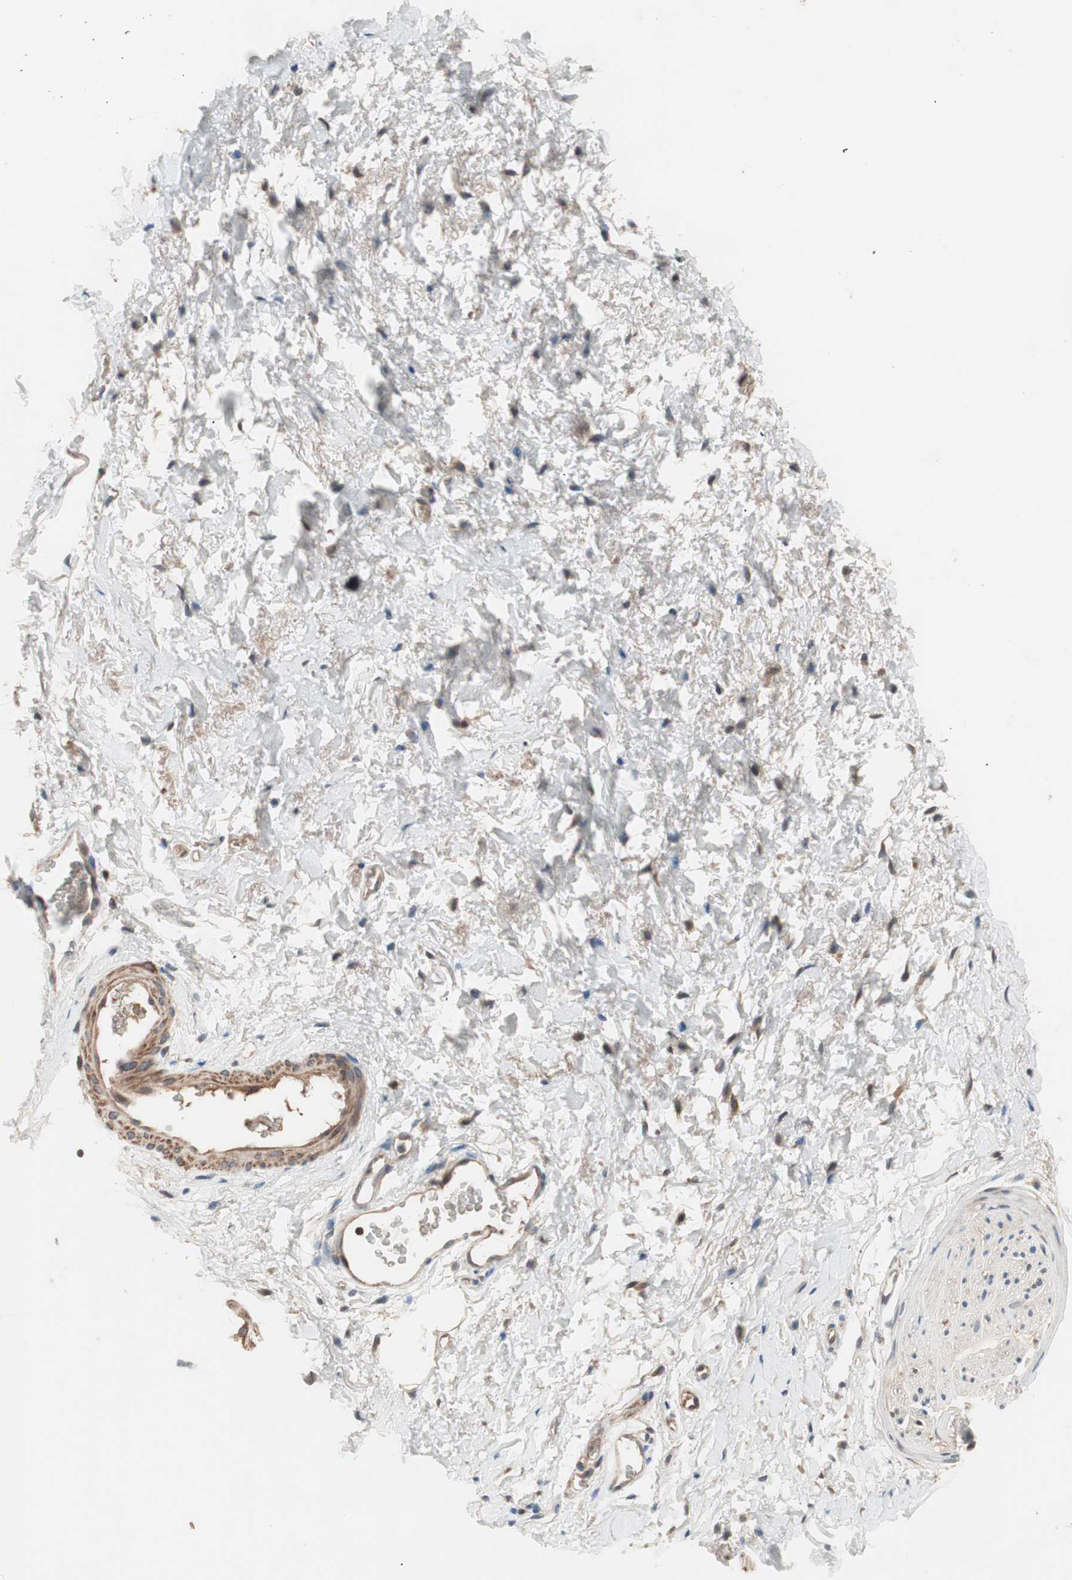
{"staining": {"intensity": "negative", "quantity": "none", "location": "none"}, "tissue": "adipose tissue", "cell_type": "Adipocytes", "image_type": "normal", "snomed": [{"axis": "morphology", "description": "Normal tissue, NOS"}, {"axis": "topography", "description": "Soft tissue"}, {"axis": "topography", "description": "Peripheral nerve tissue"}], "caption": "This image is of benign adipose tissue stained with immunohistochemistry to label a protein in brown with the nuclei are counter-stained blue. There is no expression in adipocytes. (DAB (3,3'-diaminobenzidine) immunohistochemistry visualized using brightfield microscopy, high magnification).", "gene": "HMBS", "patient": {"sex": "female", "age": 71}}